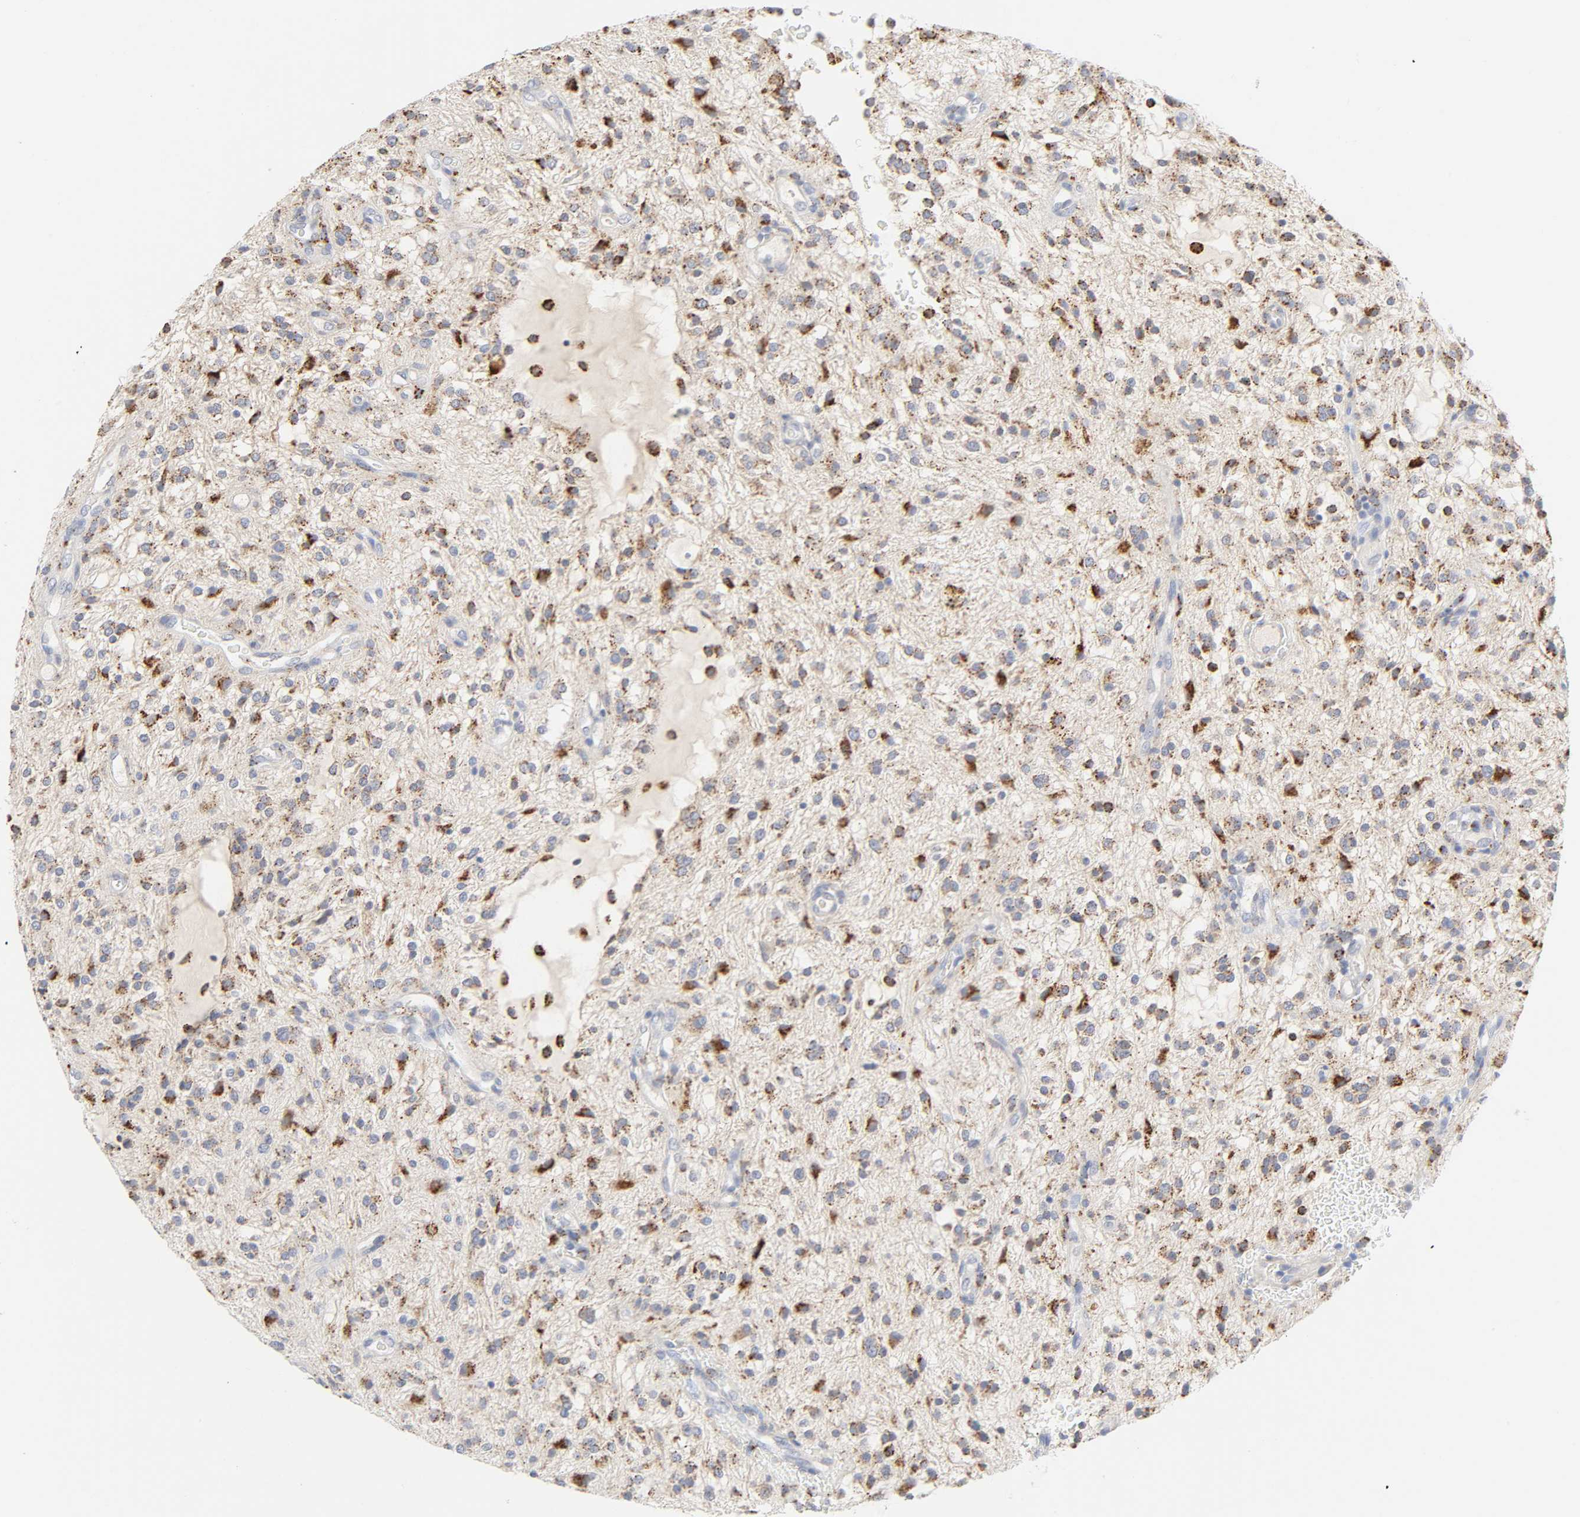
{"staining": {"intensity": "strong", "quantity": ">75%", "location": "cytoplasmic/membranous"}, "tissue": "glioma", "cell_type": "Tumor cells", "image_type": "cancer", "snomed": [{"axis": "morphology", "description": "Glioma, malignant, NOS"}, {"axis": "topography", "description": "Cerebellum"}], "caption": "Protein analysis of glioma tissue exhibits strong cytoplasmic/membranous positivity in approximately >75% of tumor cells. Immunohistochemistry (ihc) stains the protein in brown and the nuclei are stained blue.", "gene": "MAGEB17", "patient": {"sex": "female", "age": 10}}